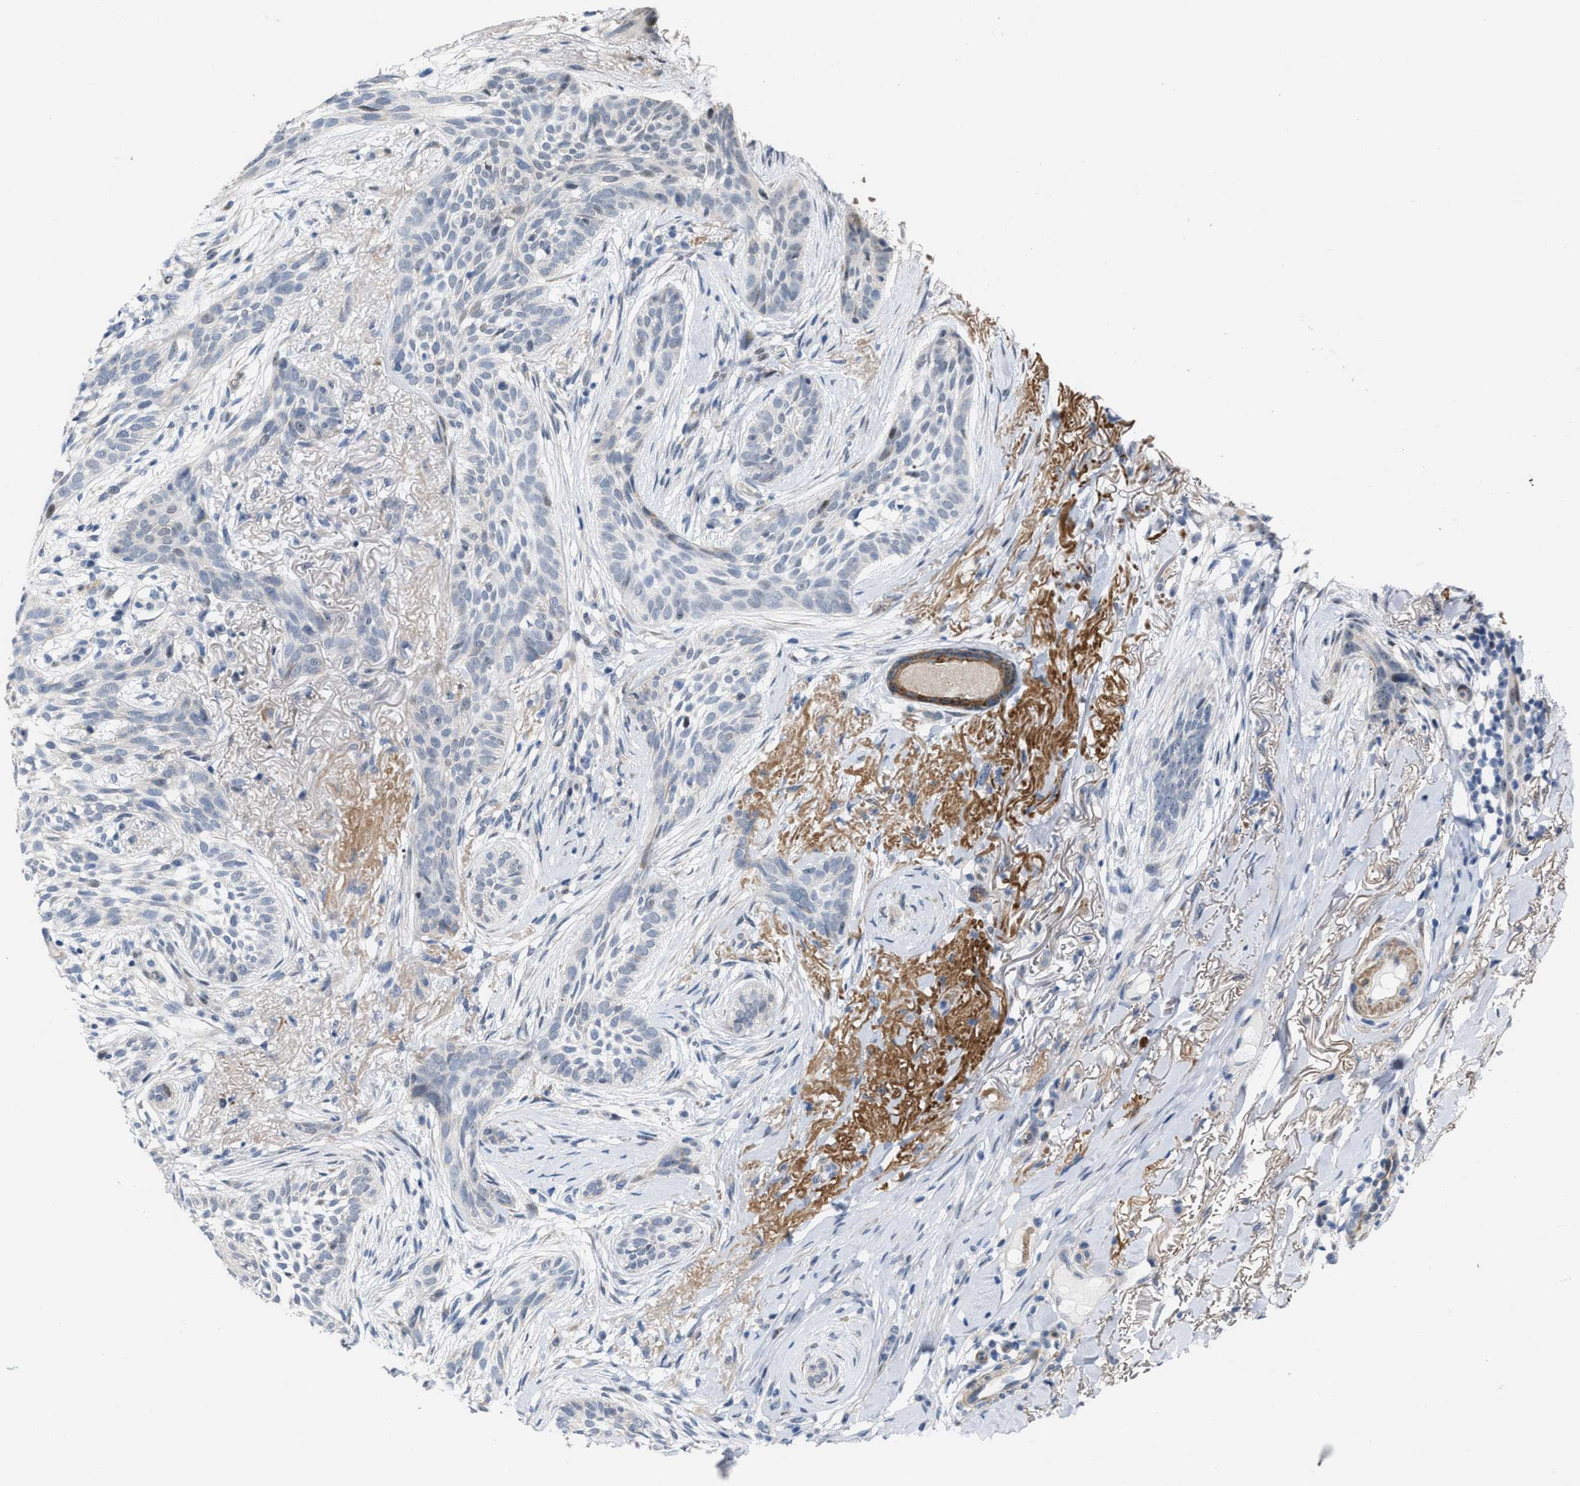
{"staining": {"intensity": "negative", "quantity": "none", "location": "none"}, "tissue": "skin cancer", "cell_type": "Tumor cells", "image_type": "cancer", "snomed": [{"axis": "morphology", "description": "Basal cell carcinoma"}, {"axis": "topography", "description": "Skin"}], "caption": "IHC micrograph of neoplastic tissue: skin cancer (basal cell carcinoma) stained with DAB (3,3'-diaminobenzidine) demonstrates no significant protein positivity in tumor cells. Nuclei are stained in blue.", "gene": "POLR1F", "patient": {"sex": "female", "age": 88}}